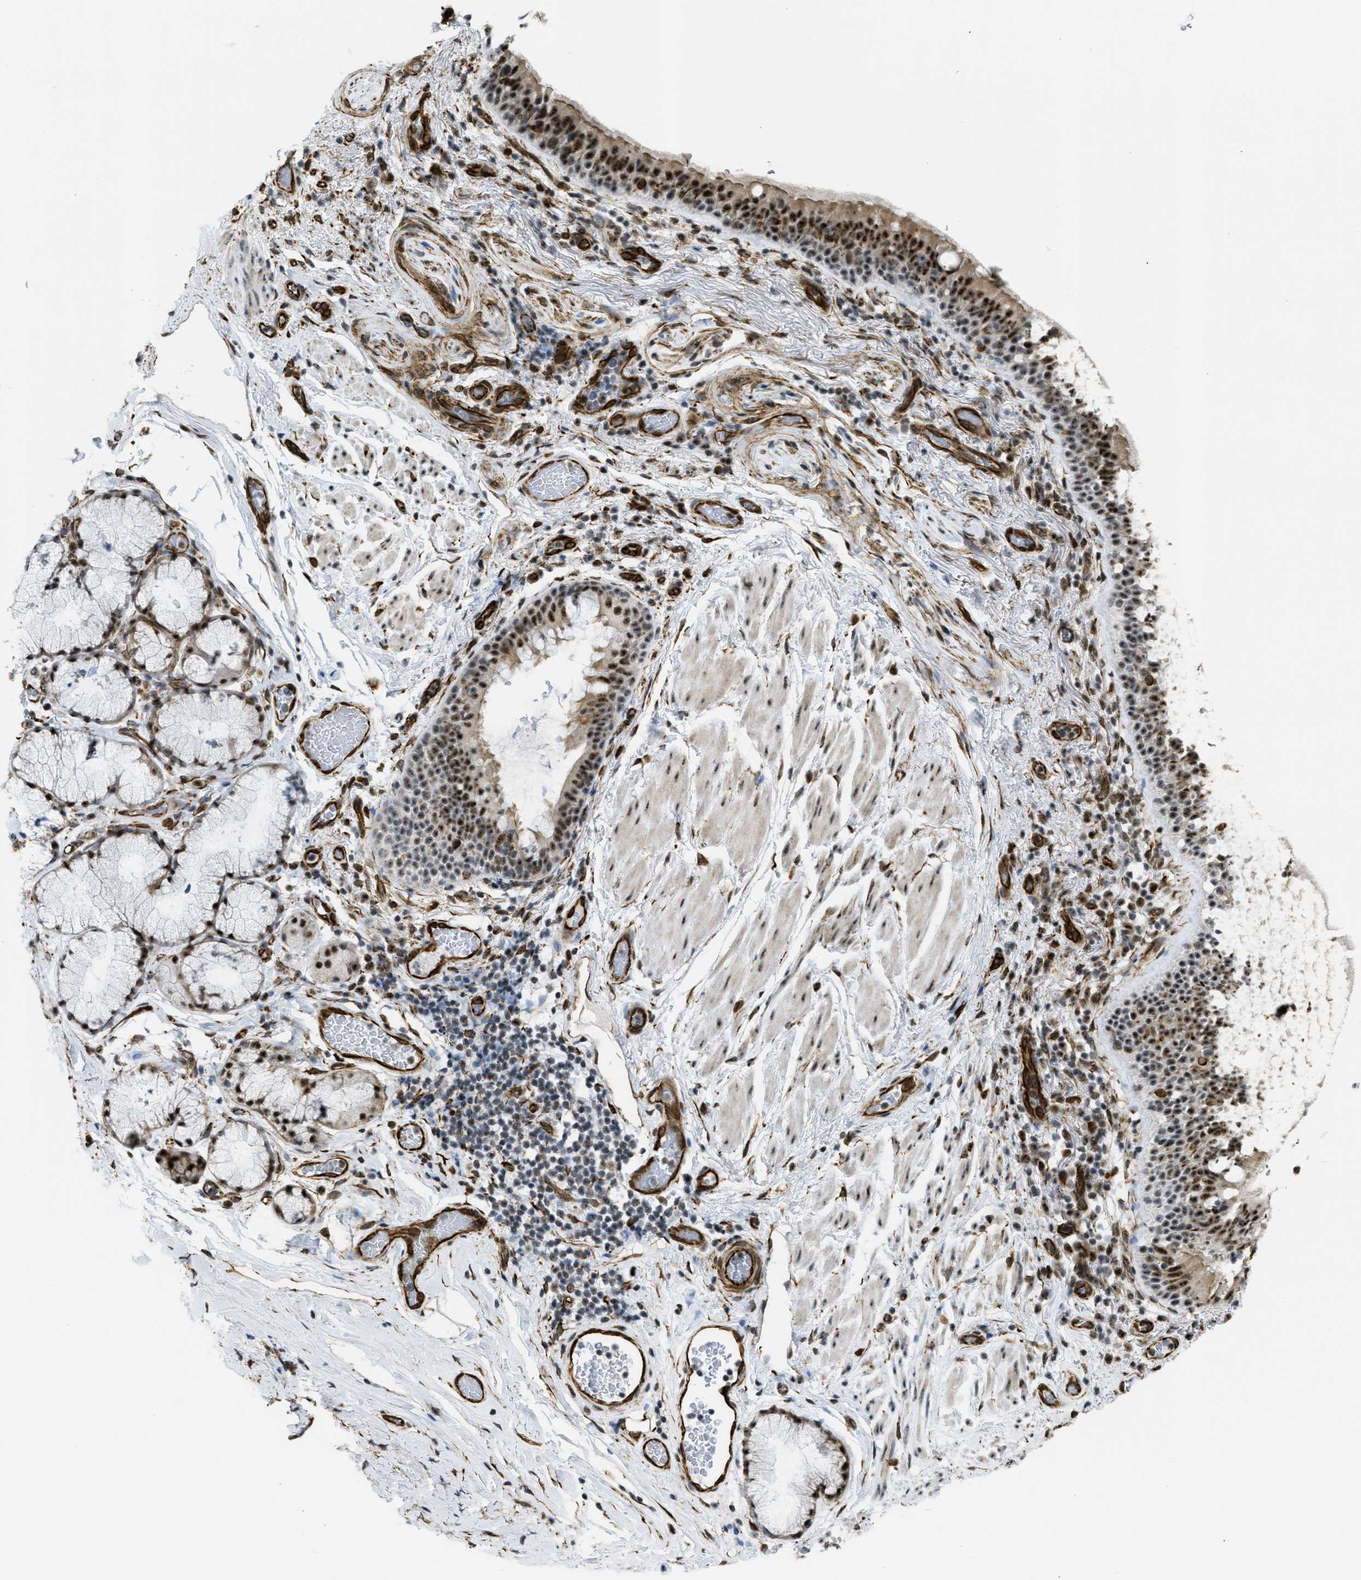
{"staining": {"intensity": "moderate", "quantity": ">75%", "location": "cytoplasmic/membranous,nuclear"}, "tissue": "bronchus", "cell_type": "Respiratory epithelial cells", "image_type": "normal", "snomed": [{"axis": "morphology", "description": "Normal tissue, NOS"}, {"axis": "morphology", "description": "Inflammation, NOS"}, {"axis": "topography", "description": "Cartilage tissue"}, {"axis": "topography", "description": "Bronchus"}], "caption": "High-magnification brightfield microscopy of normal bronchus stained with DAB (brown) and counterstained with hematoxylin (blue). respiratory epithelial cells exhibit moderate cytoplasmic/membranous,nuclear staining is seen in approximately>75% of cells.", "gene": "LRRC8B", "patient": {"sex": "male", "age": 77}}